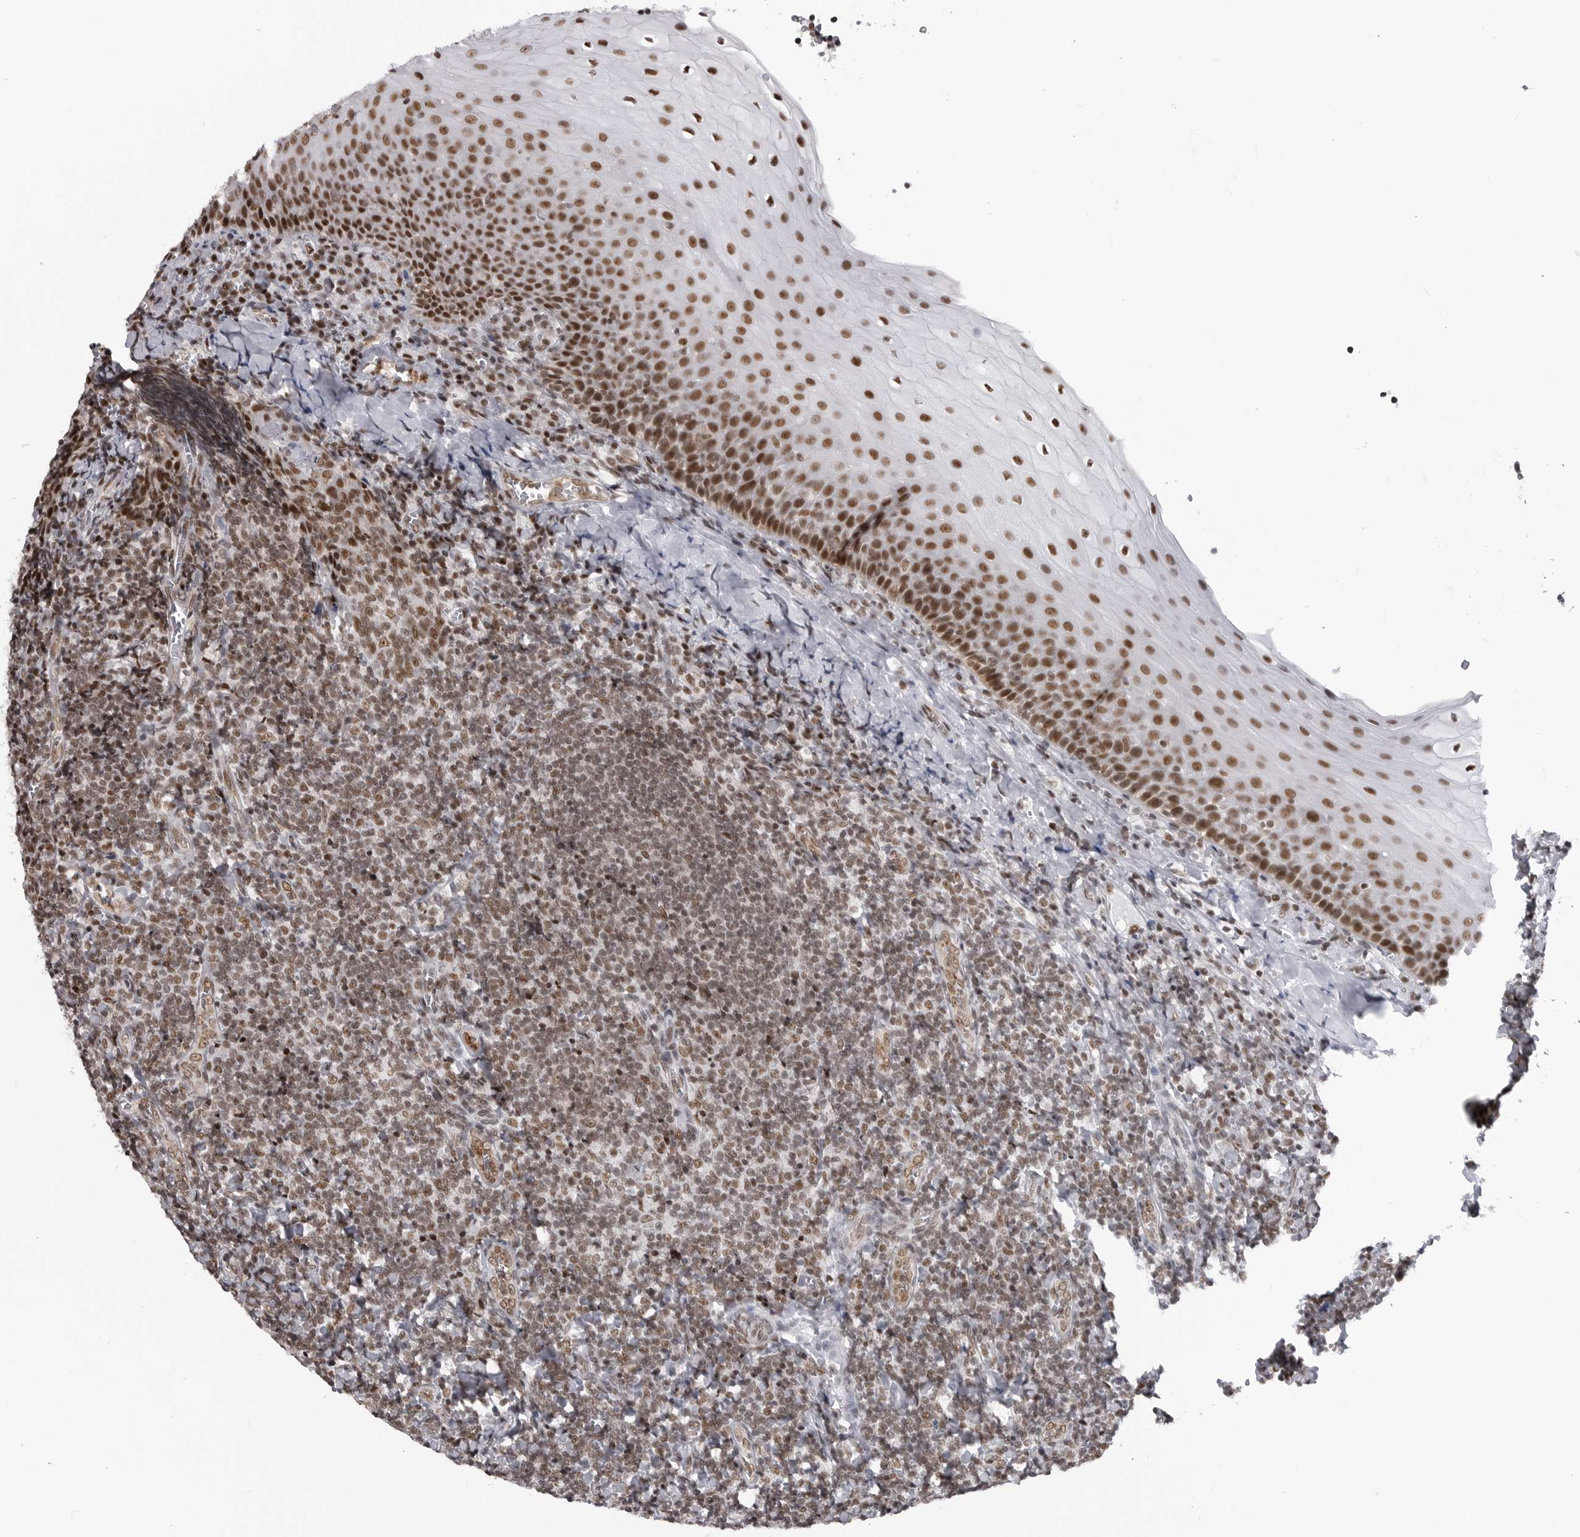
{"staining": {"intensity": "moderate", "quantity": ">75%", "location": "nuclear"}, "tissue": "tonsil", "cell_type": "Germinal center cells", "image_type": "normal", "snomed": [{"axis": "morphology", "description": "Normal tissue, NOS"}, {"axis": "topography", "description": "Tonsil"}], "caption": "DAB (3,3'-diaminobenzidine) immunohistochemical staining of unremarkable human tonsil reveals moderate nuclear protein expression in about >75% of germinal center cells. The protein is stained brown, and the nuclei are stained in blue (DAB (3,3'-diaminobenzidine) IHC with brightfield microscopy, high magnification).", "gene": "RNF26", "patient": {"sex": "male", "age": 27}}